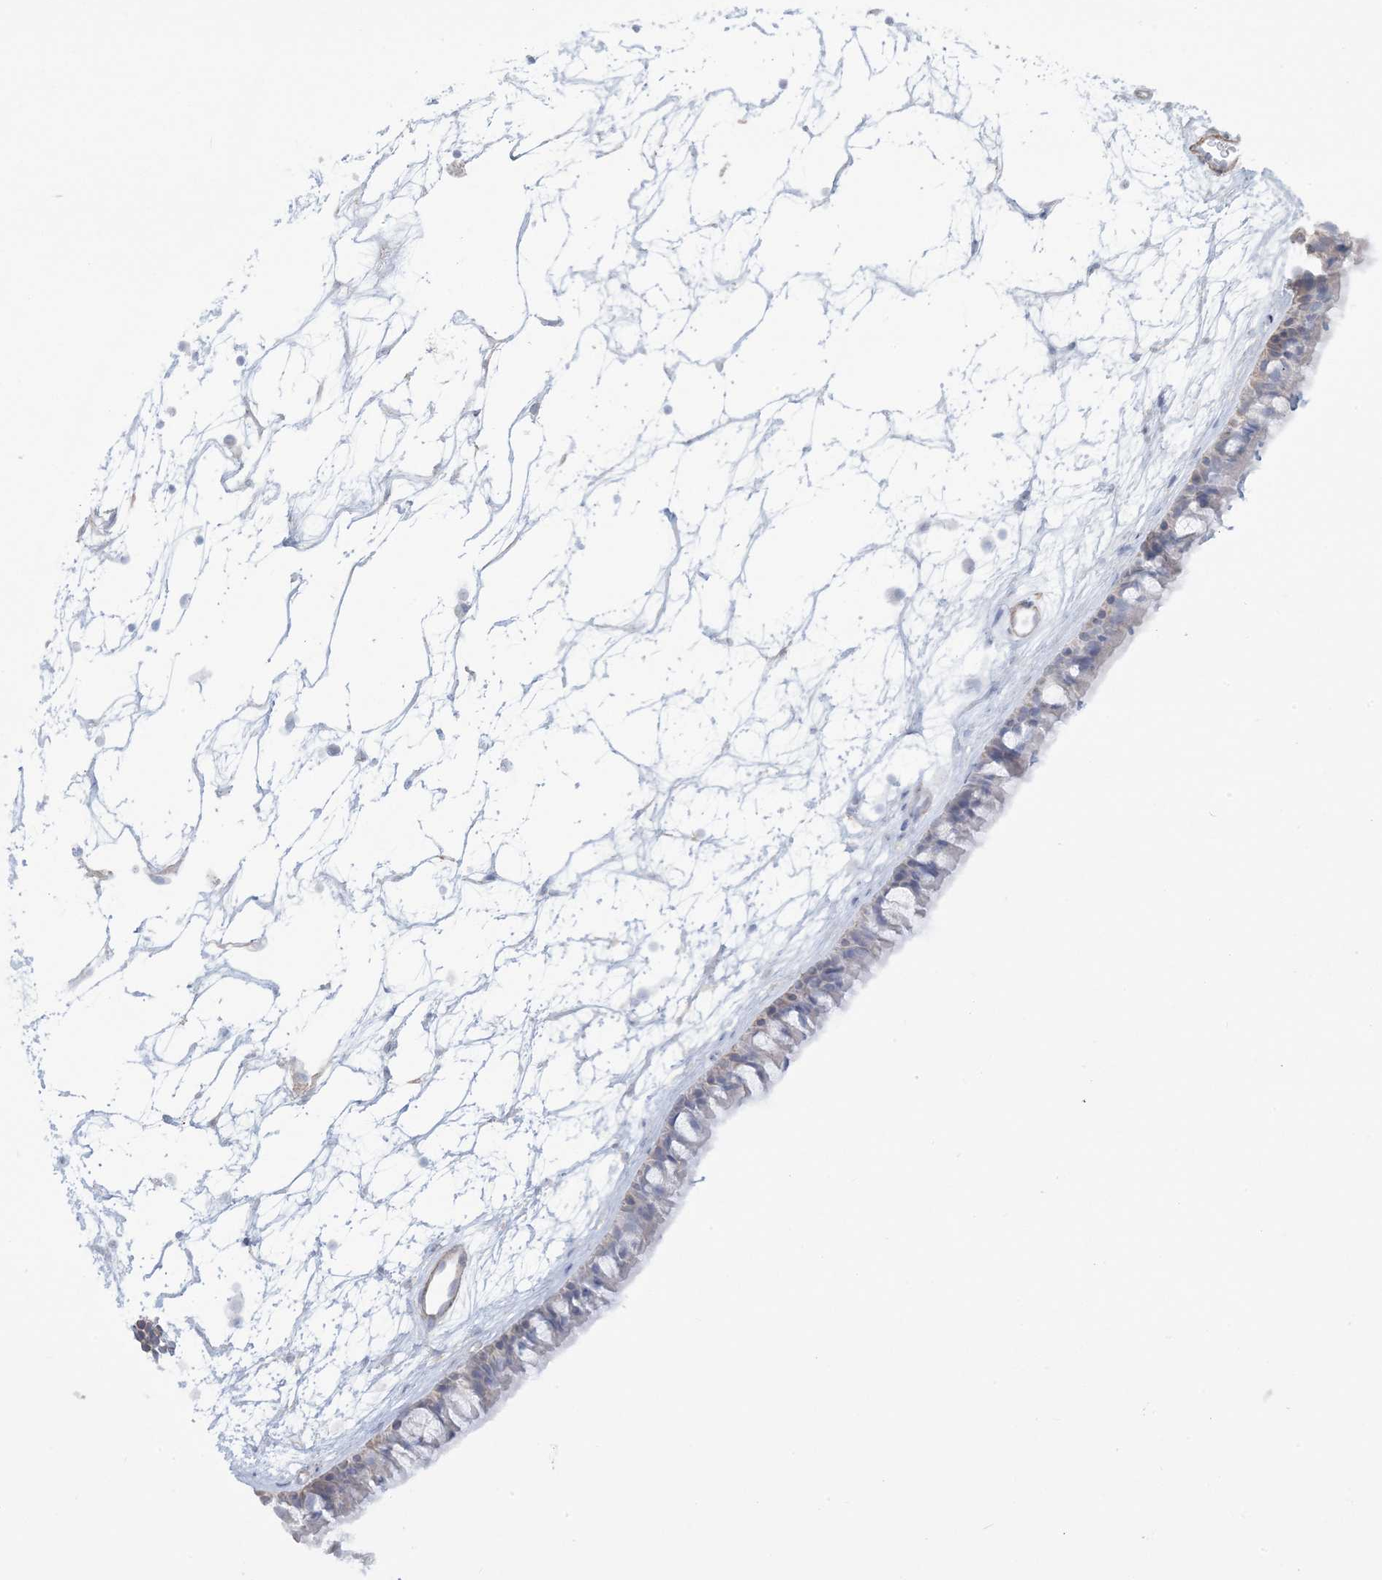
{"staining": {"intensity": "moderate", "quantity": "<25%", "location": "cytoplasmic/membranous"}, "tissue": "nasopharynx", "cell_type": "Respiratory epithelial cells", "image_type": "normal", "snomed": [{"axis": "morphology", "description": "Normal tissue, NOS"}, {"axis": "topography", "description": "Nasopharynx"}], "caption": "A photomicrograph of nasopharynx stained for a protein shows moderate cytoplasmic/membranous brown staining in respiratory epithelial cells. (brown staining indicates protein expression, while blue staining denotes nuclei).", "gene": "AGXT", "patient": {"sex": "male", "age": 64}}